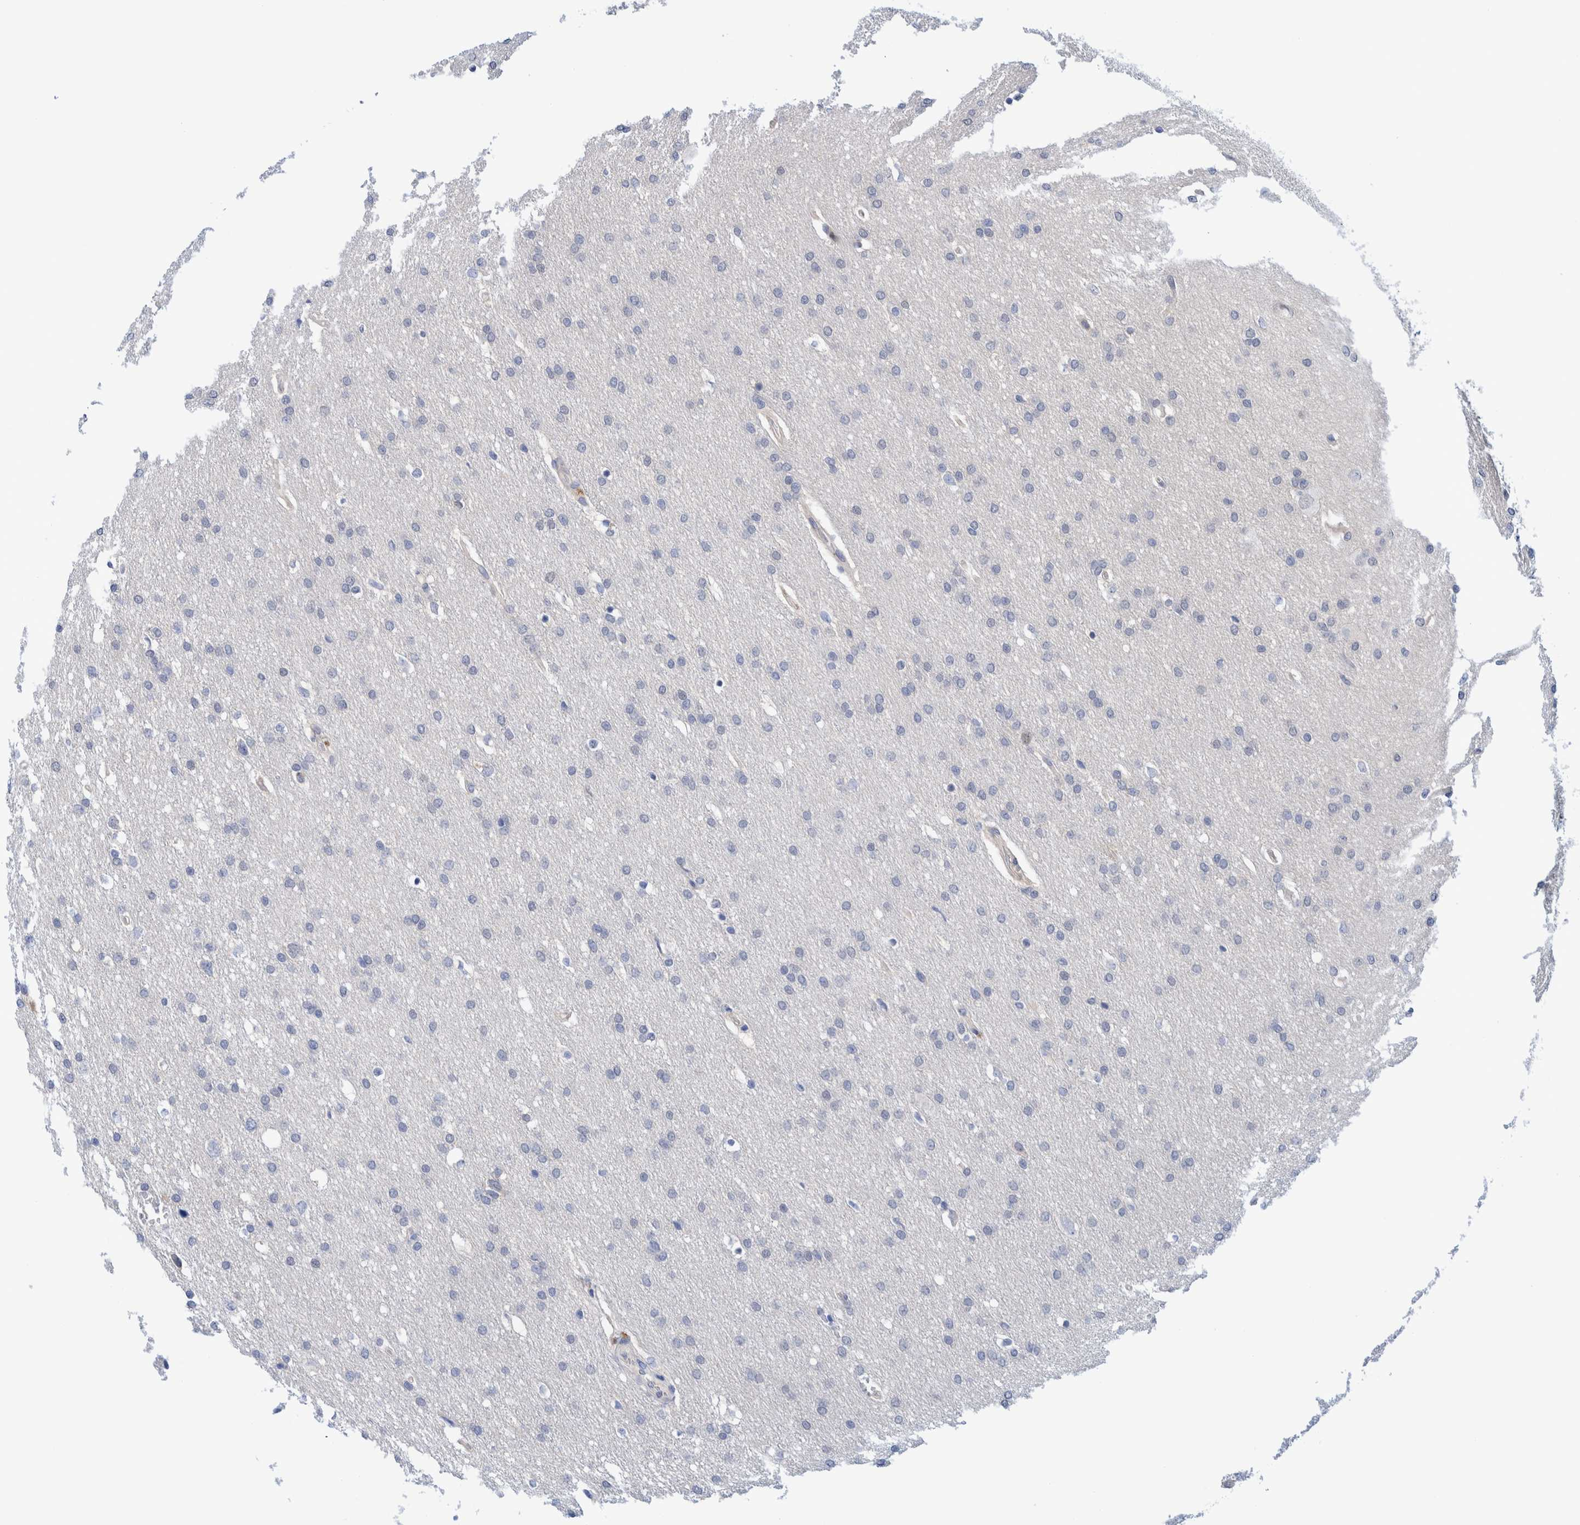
{"staining": {"intensity": "negative", "quantity": "none", "location": "none"}, "tissue": "glioma", "cell_type": "Tumor cells", "image_type": "cancer", "snomed": [{"axis": "morphology", "description": "Glioma, malignant, Low grade"}, {"axis": "topography", "description": "Brain"}], "caption": "Tumor cells show no significant staining in malignant low-grade glioma.", "gene": "PFAS", "patient": {"sex": "female", "age": 37}}